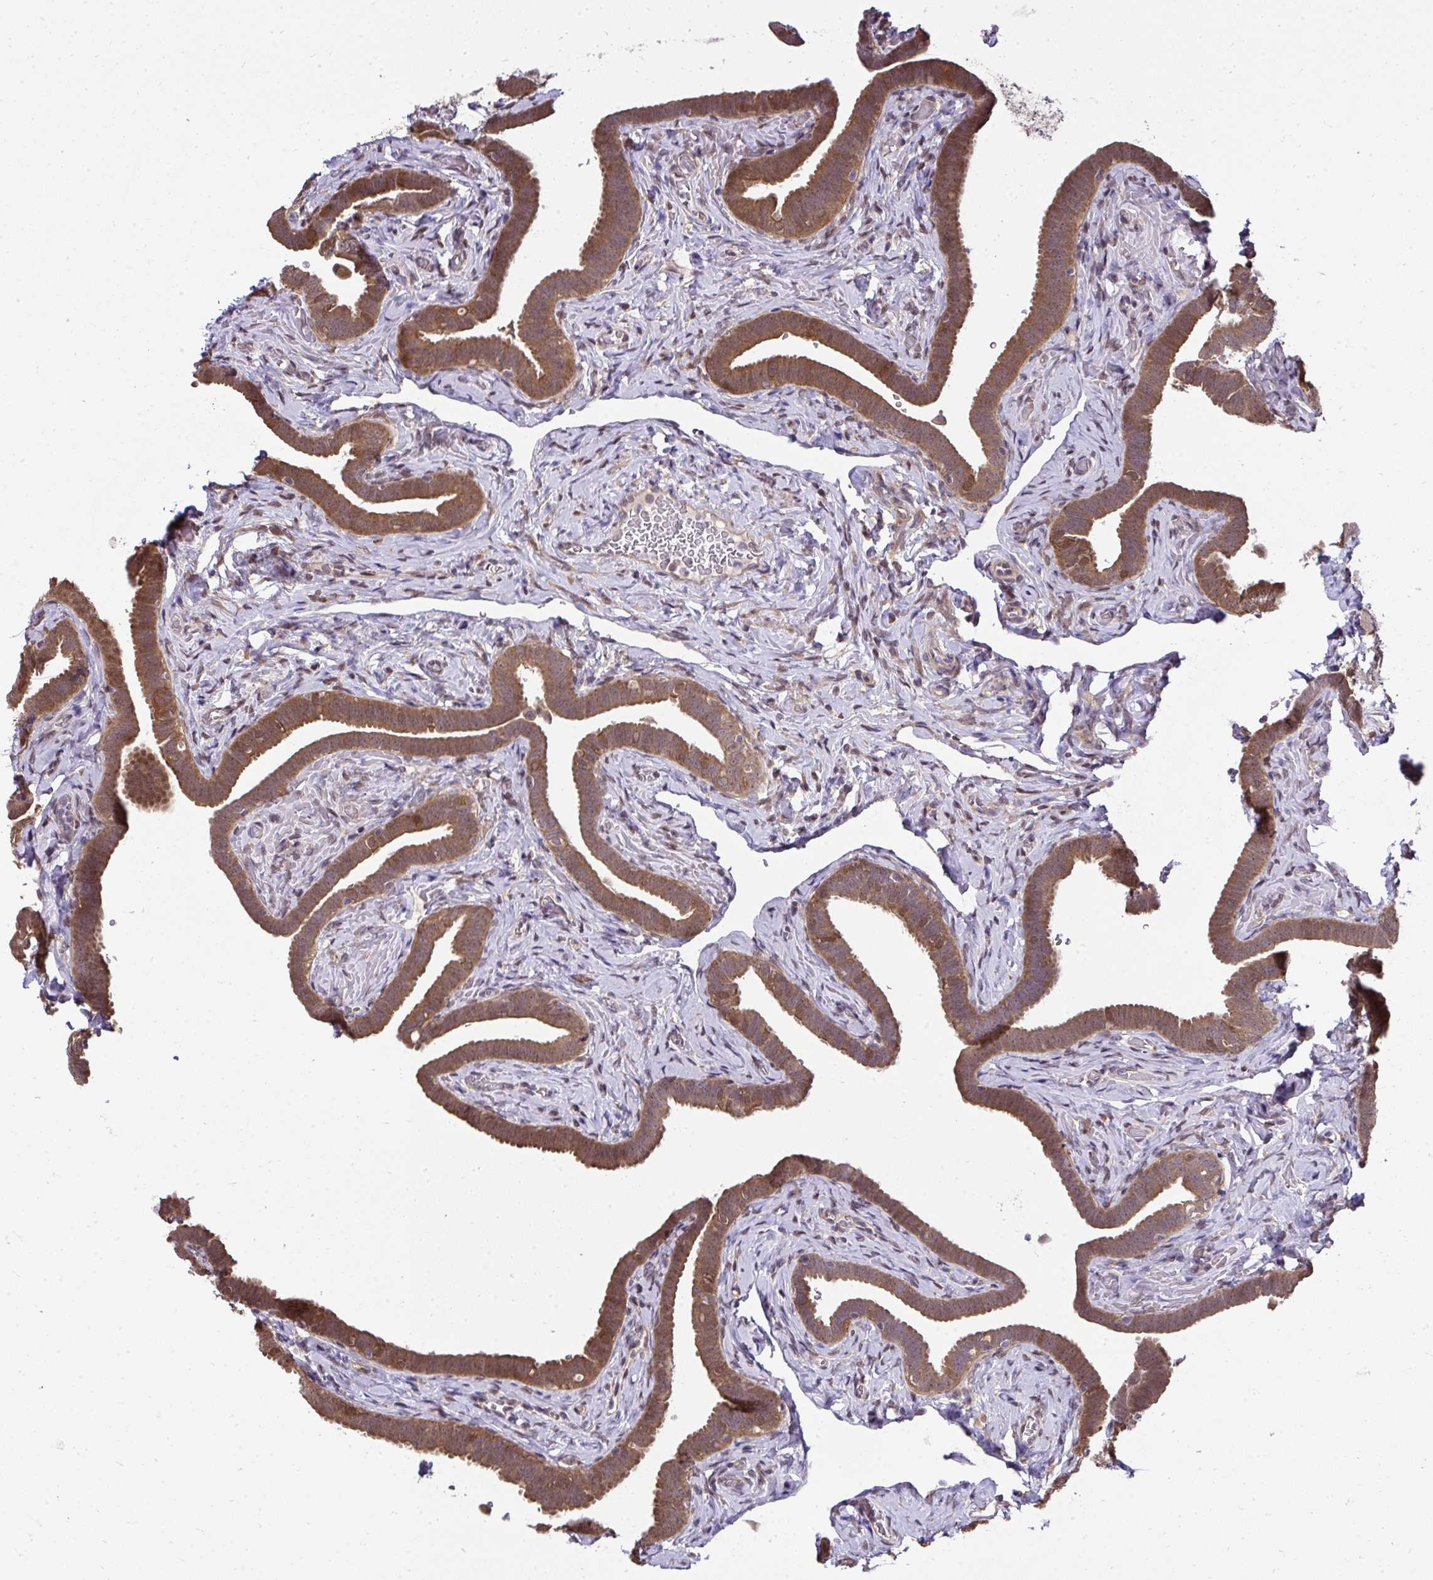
{"staining": {"intensity": "strong", "quantity": ">75%", "location": "cytoplasmic/membranous"}, "tissue": "fallopian tube", "cell_type": "Glandular cells", "image_type": "normal", "snomed": [{"axis": "morphology", "description": "Normal tissue, NOS"}, {"axis": "topography", "description": "Fallopian tube"}], "caption": "Fallopian tube stained with a brown dye demonstrates strong cytoplasmic/membranous positive positivity in approximately >75% of glandular cells.", "gene": "RDH14", "patient": {"sex": "female", "age": 69}}